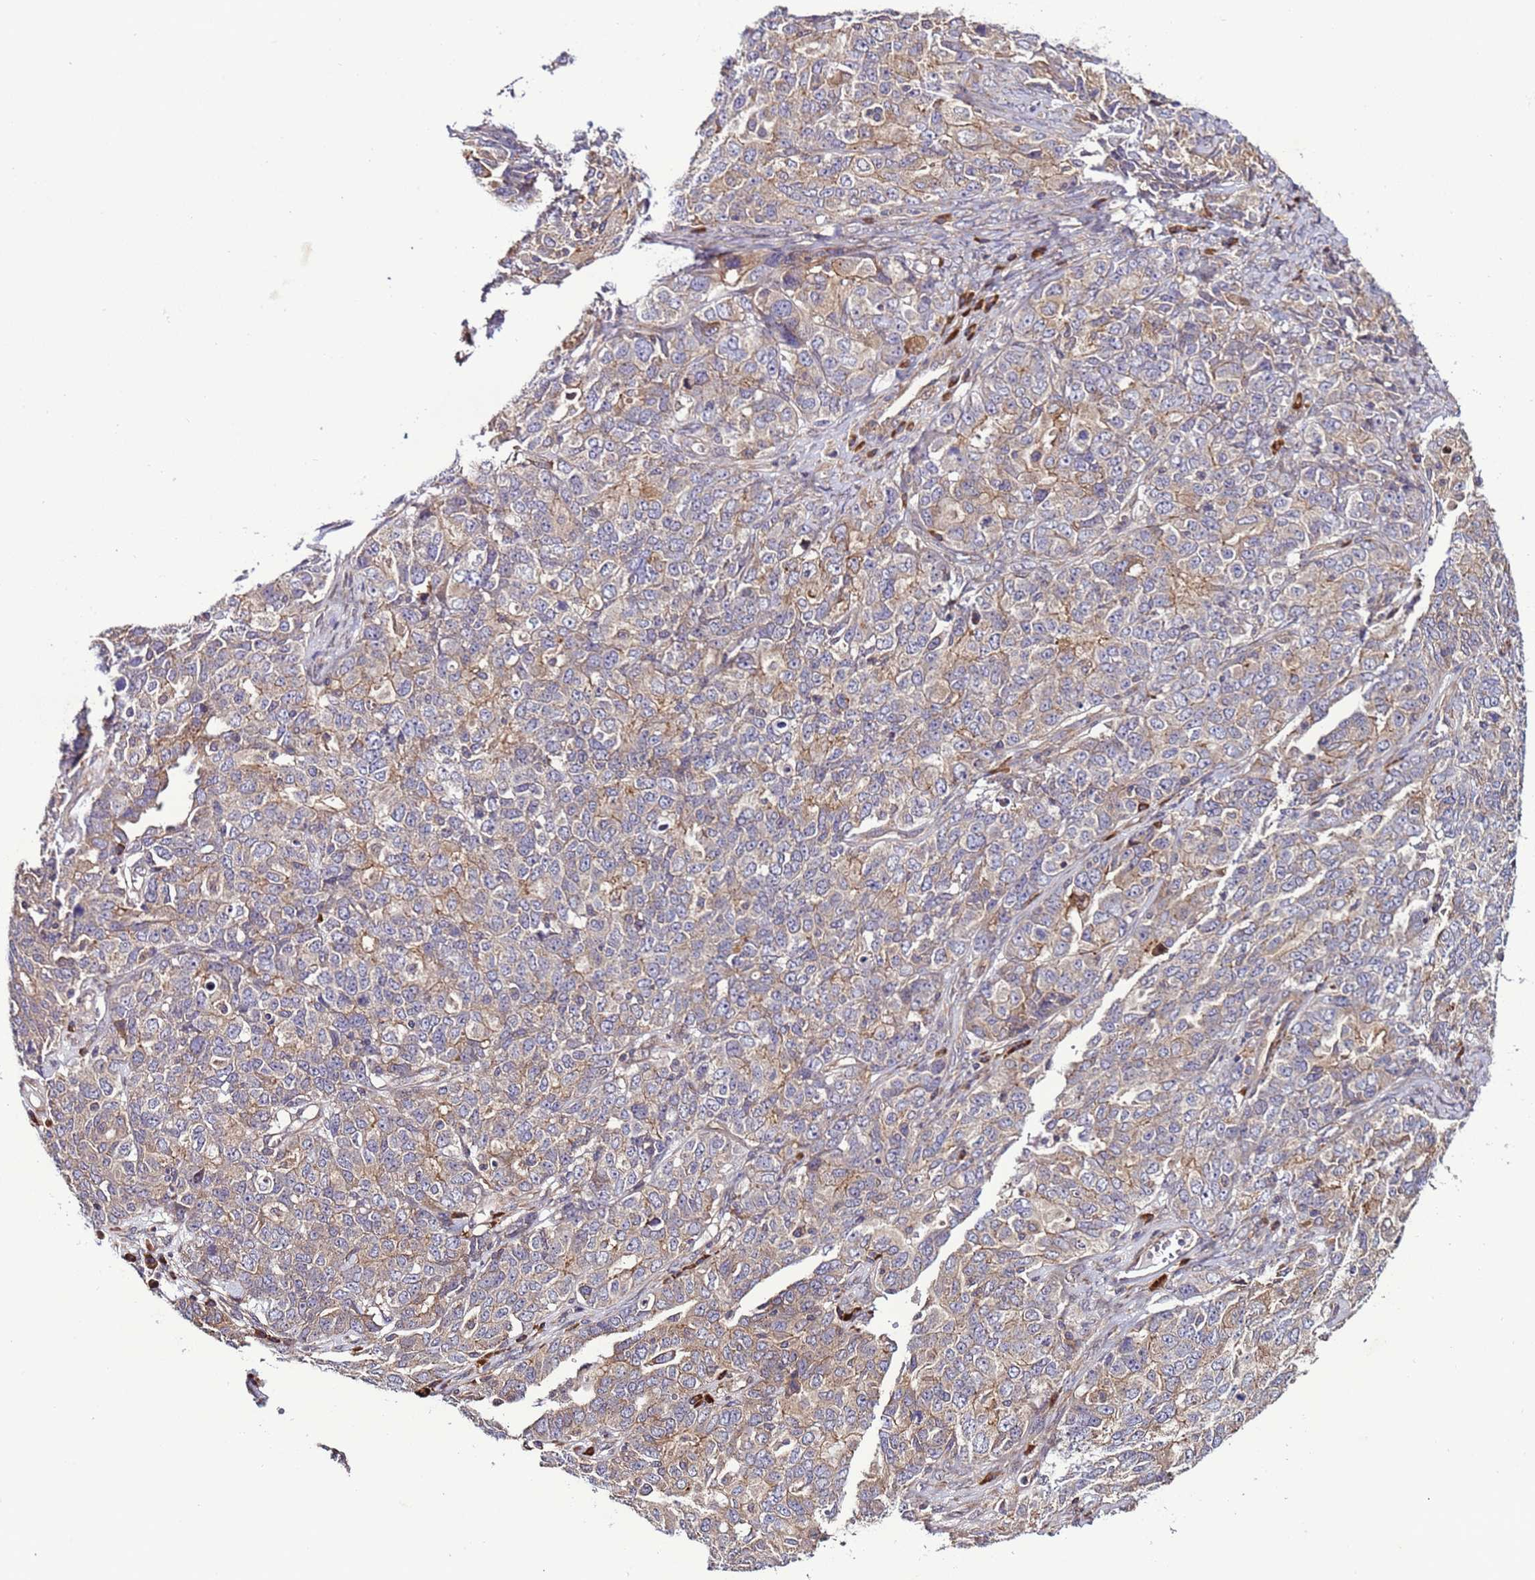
{"staining": {"intensity": "moderate", "quantity": "25%-75%", "location": "cytoplasmic/membranous"}, "tissue": "ovarian cancer", "cell_type": "Tumor cells", "image_type": "cancer", "snomed": [{"axis": "morphology", "description": "Carcinoma, endometroid"}, {"axis": "topography", "description": "Ovary"}], "caption": "Immunohistochemistry staining of ovarian cancer, which demonstrates medium levels of moderate cytoplasmic/membranous staining in approximately 25%-75% of tumor cells indicating moderate cytoplasmic/membranous protein positivity. The staining was performed using DAB (brown) for protein detection and nuclei were counterstained in hematoxylin (blue).", "gene": "GEN1", "patient": {"sex": "female", "age": 62}}